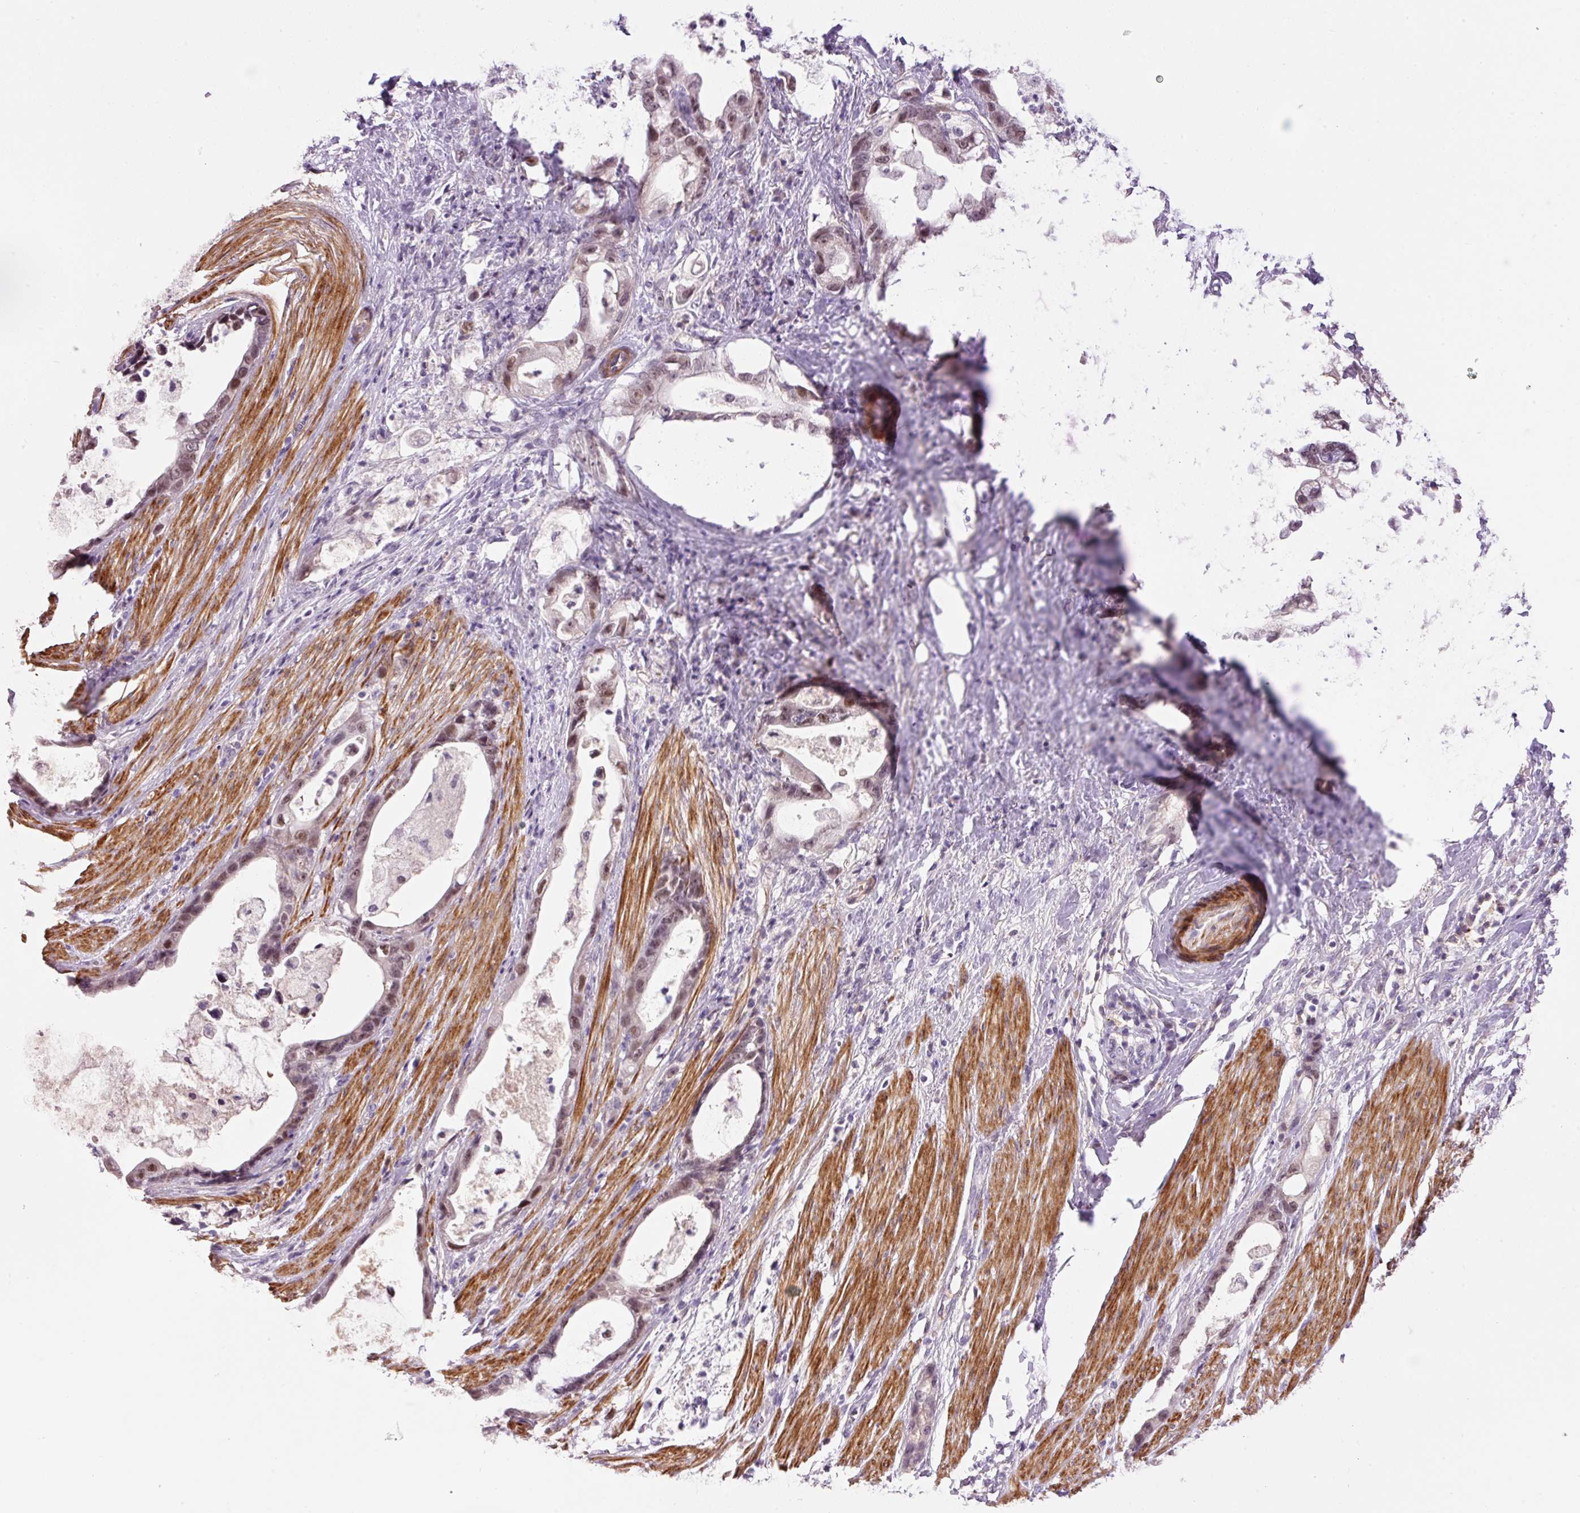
{"staining": {"intensity": "moderate", "quantity": ">75%", "location": "nuclear"}, "tissue": "stomach cancer", "cell_type": "Tumor cells", "image_type": "cancer", "snomed": [{"axis": "morphology", "description": "Adenocarcinoma, NOS"}, {"axis": "topography", "description": "Stomach"}], "caption": "Human stomach cancer (adenocarcinoma) stained for a protein (brown) reveals moderate nuclear positive expression in approximately >75% of tumor cells.", "gene": "HNF1A", "patient": {"sex": "male", "age": 55}}